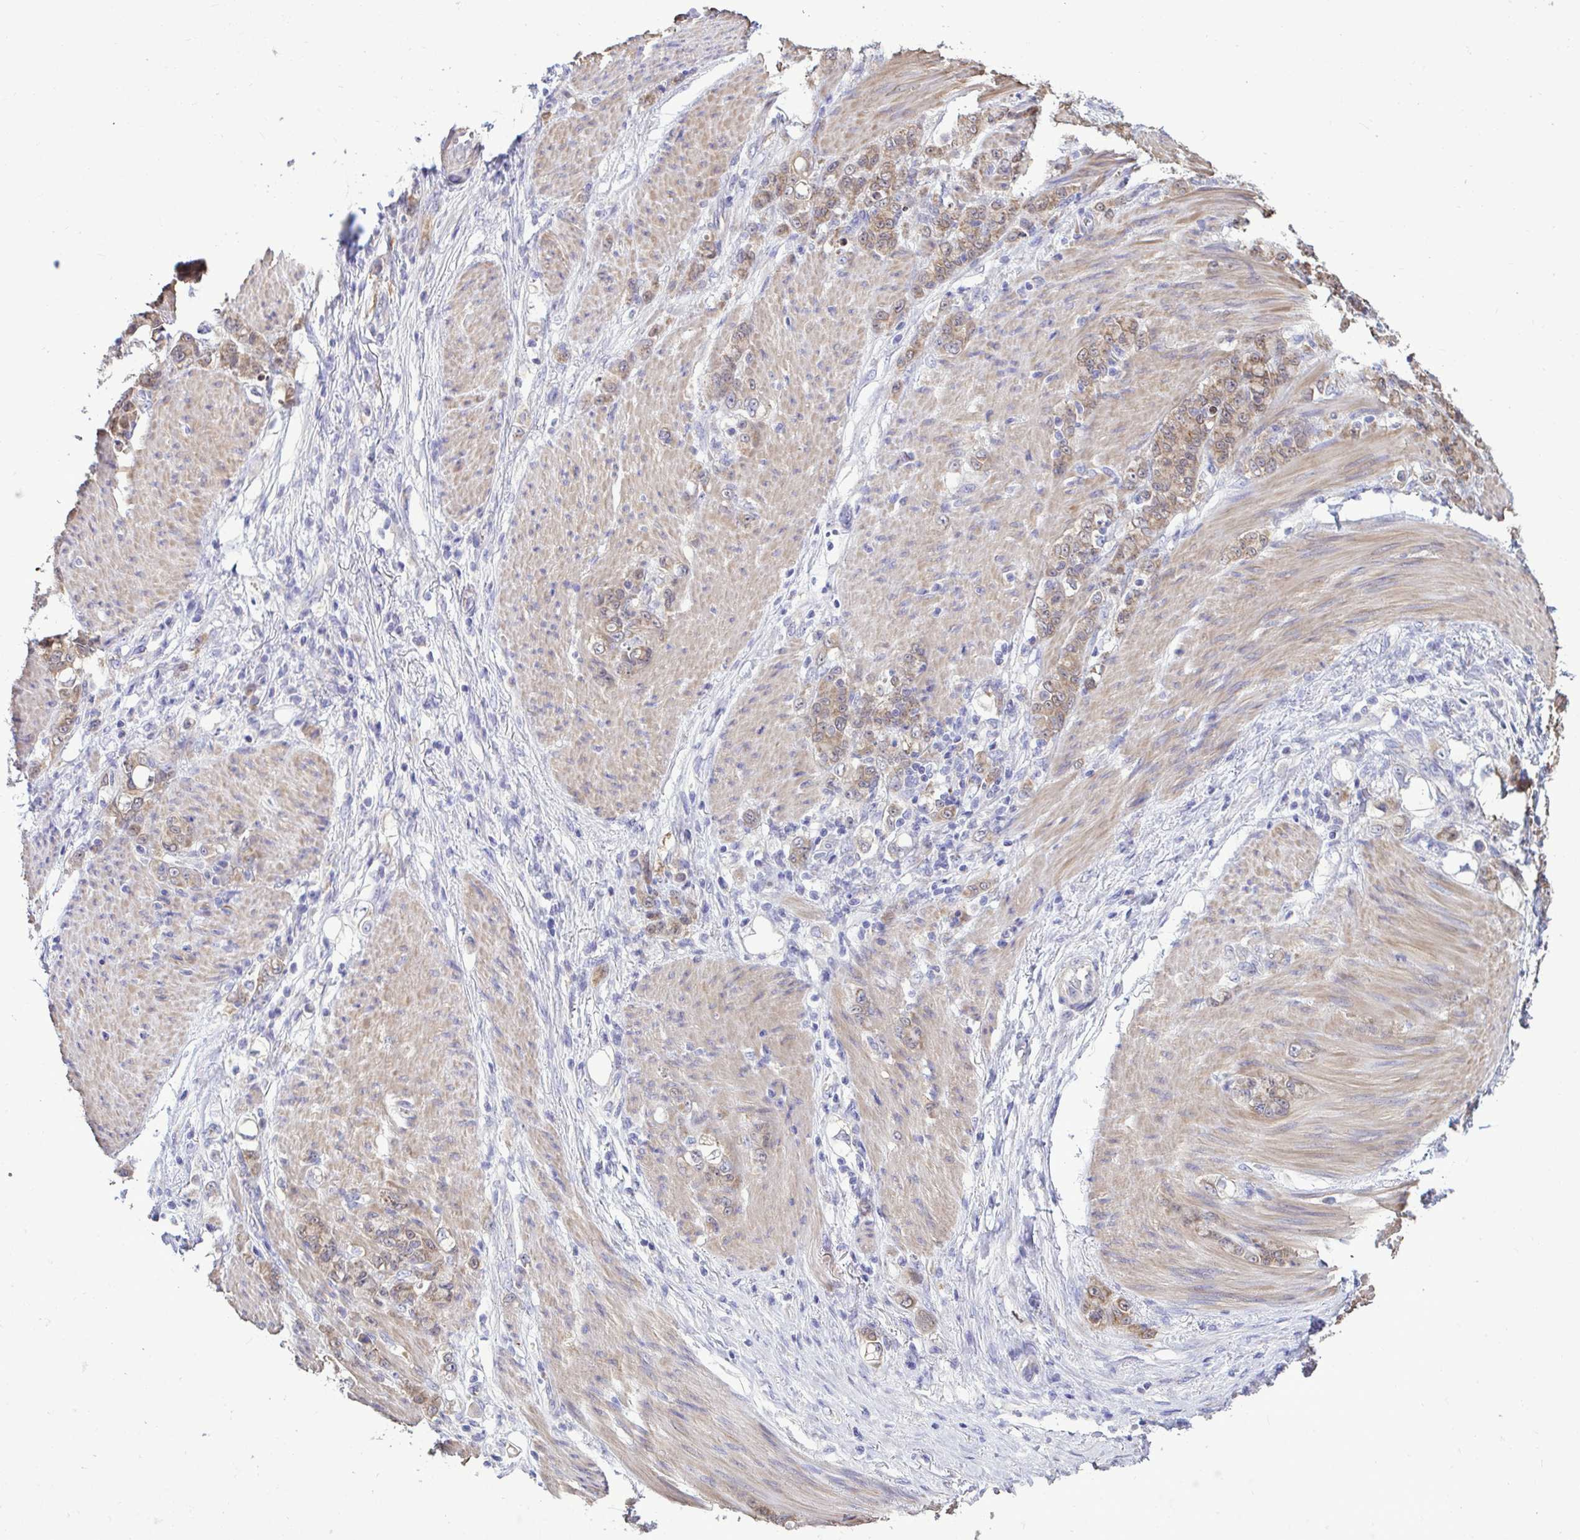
{"staining": {"intensity": "moderate", "quantity": ">75%", "location": "cytoplasmic/membranous"}, "tissue": "stomach cancer", "cell_type": "Tumor cells", "image_type": "cancer", "snomed": [{"axis": "morphology", "description": "Adenocarcinoma, NOS"}, {"axis": "topography", "description": "Stomach"}], "caption": "Protein staining by immunohistochemistry (IHC) shows moderate cytoplasmic/membranous positivity in approximately >75% of tumor cells in stomach cancer (adenocarcinoma).", "gene": "SARS2", "patient": {"sex": "female", "age": 79}}